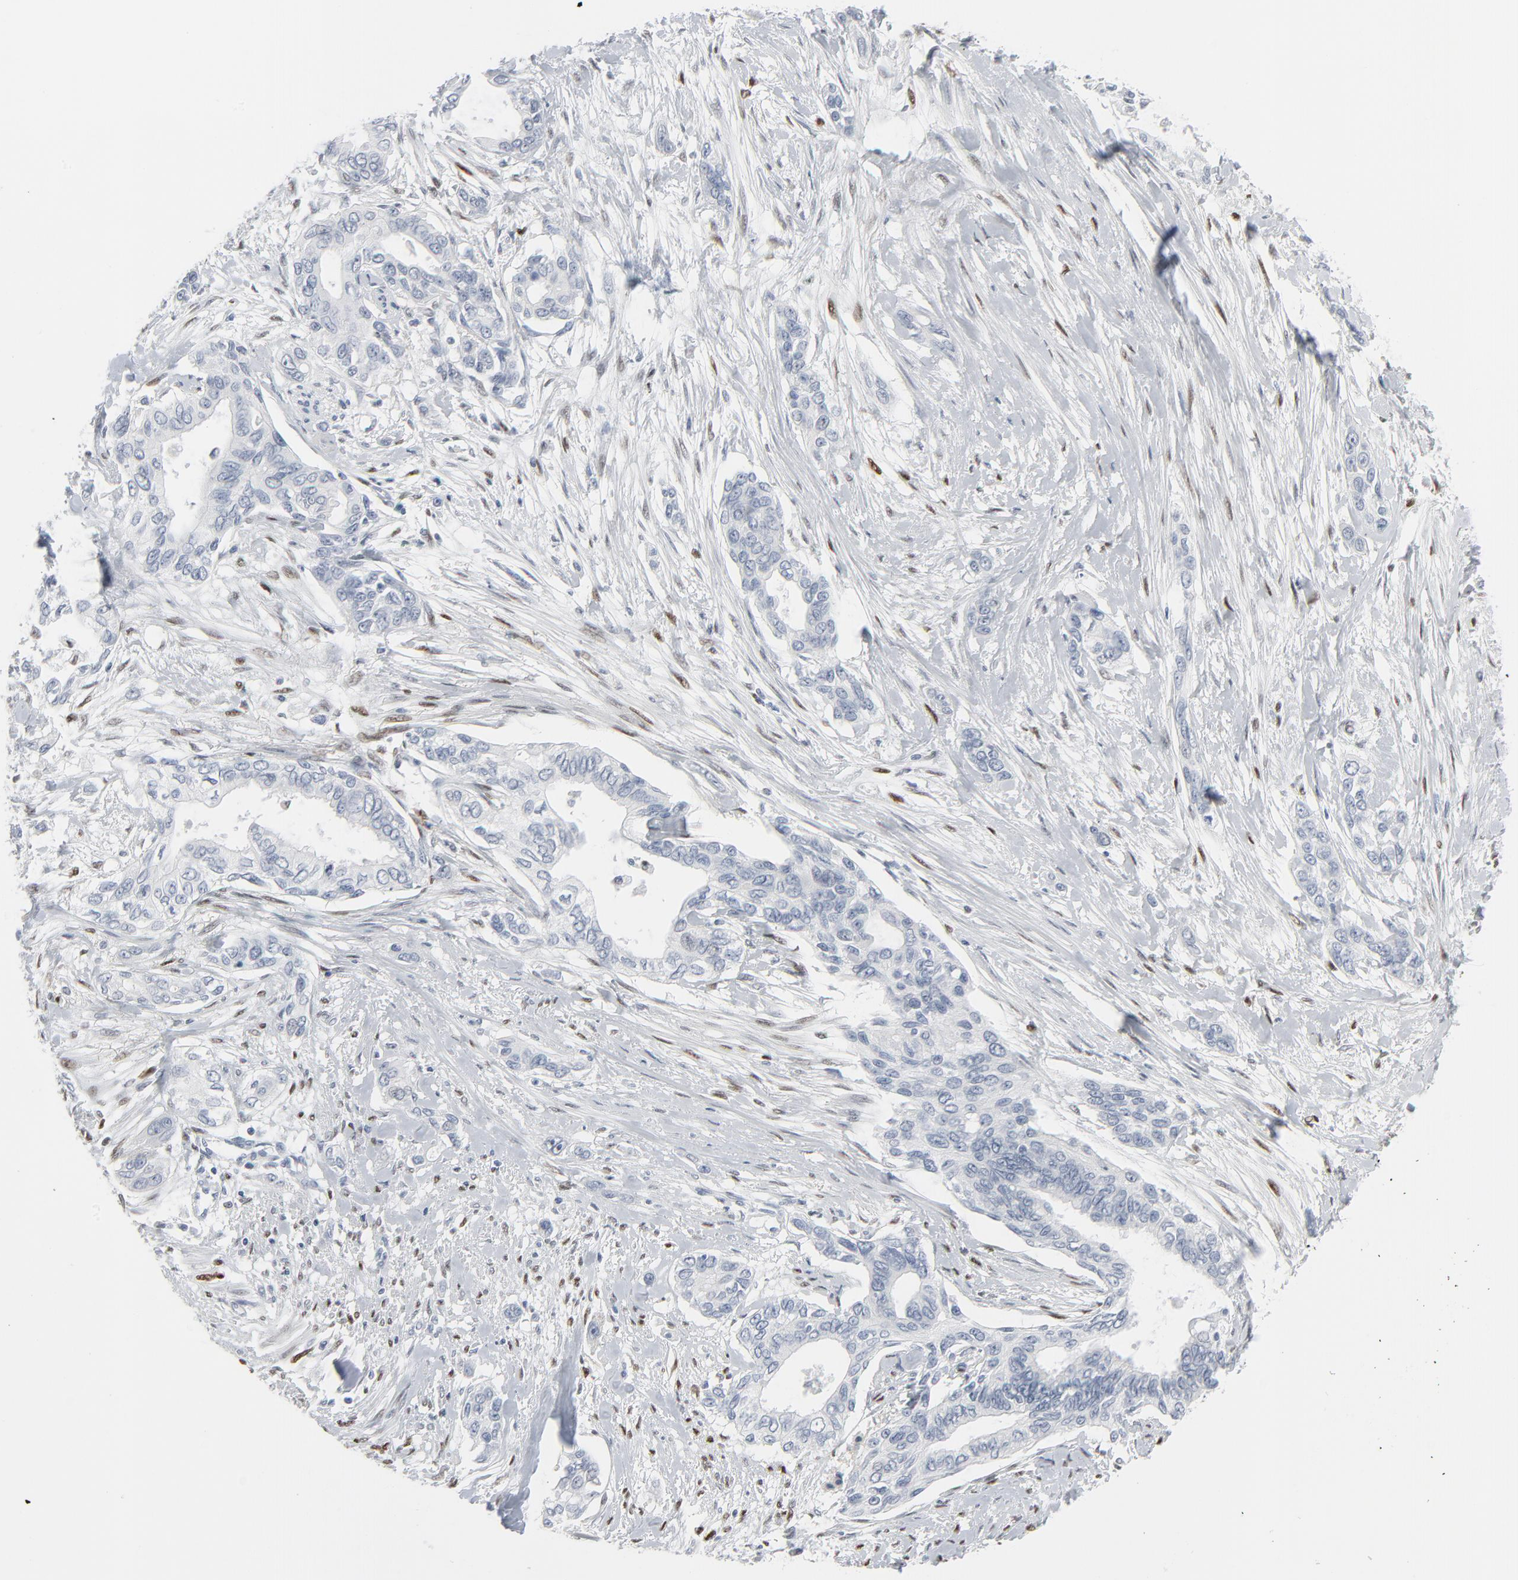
{"staining": {"intensity": "negative", "quantity": "none", "location": "none"}, "tissue": "pancreatic cancer", "cell_type": "Tumor cells", "image_type": "cancer", "snomed": [{"axis": "morphology", "description": "Adenocarcinoma, NOS"}, {"axis": "topography", "description": "Pancreas"}], "caption": "Immunohistochemistry micrograph of neoplastic tissue: human pancreatic adenocarcinoma stained with DAB shows no significant protein staining in tumor cells.", "gene": "MITF", "patient": {"sex": "female", "age": 60}}